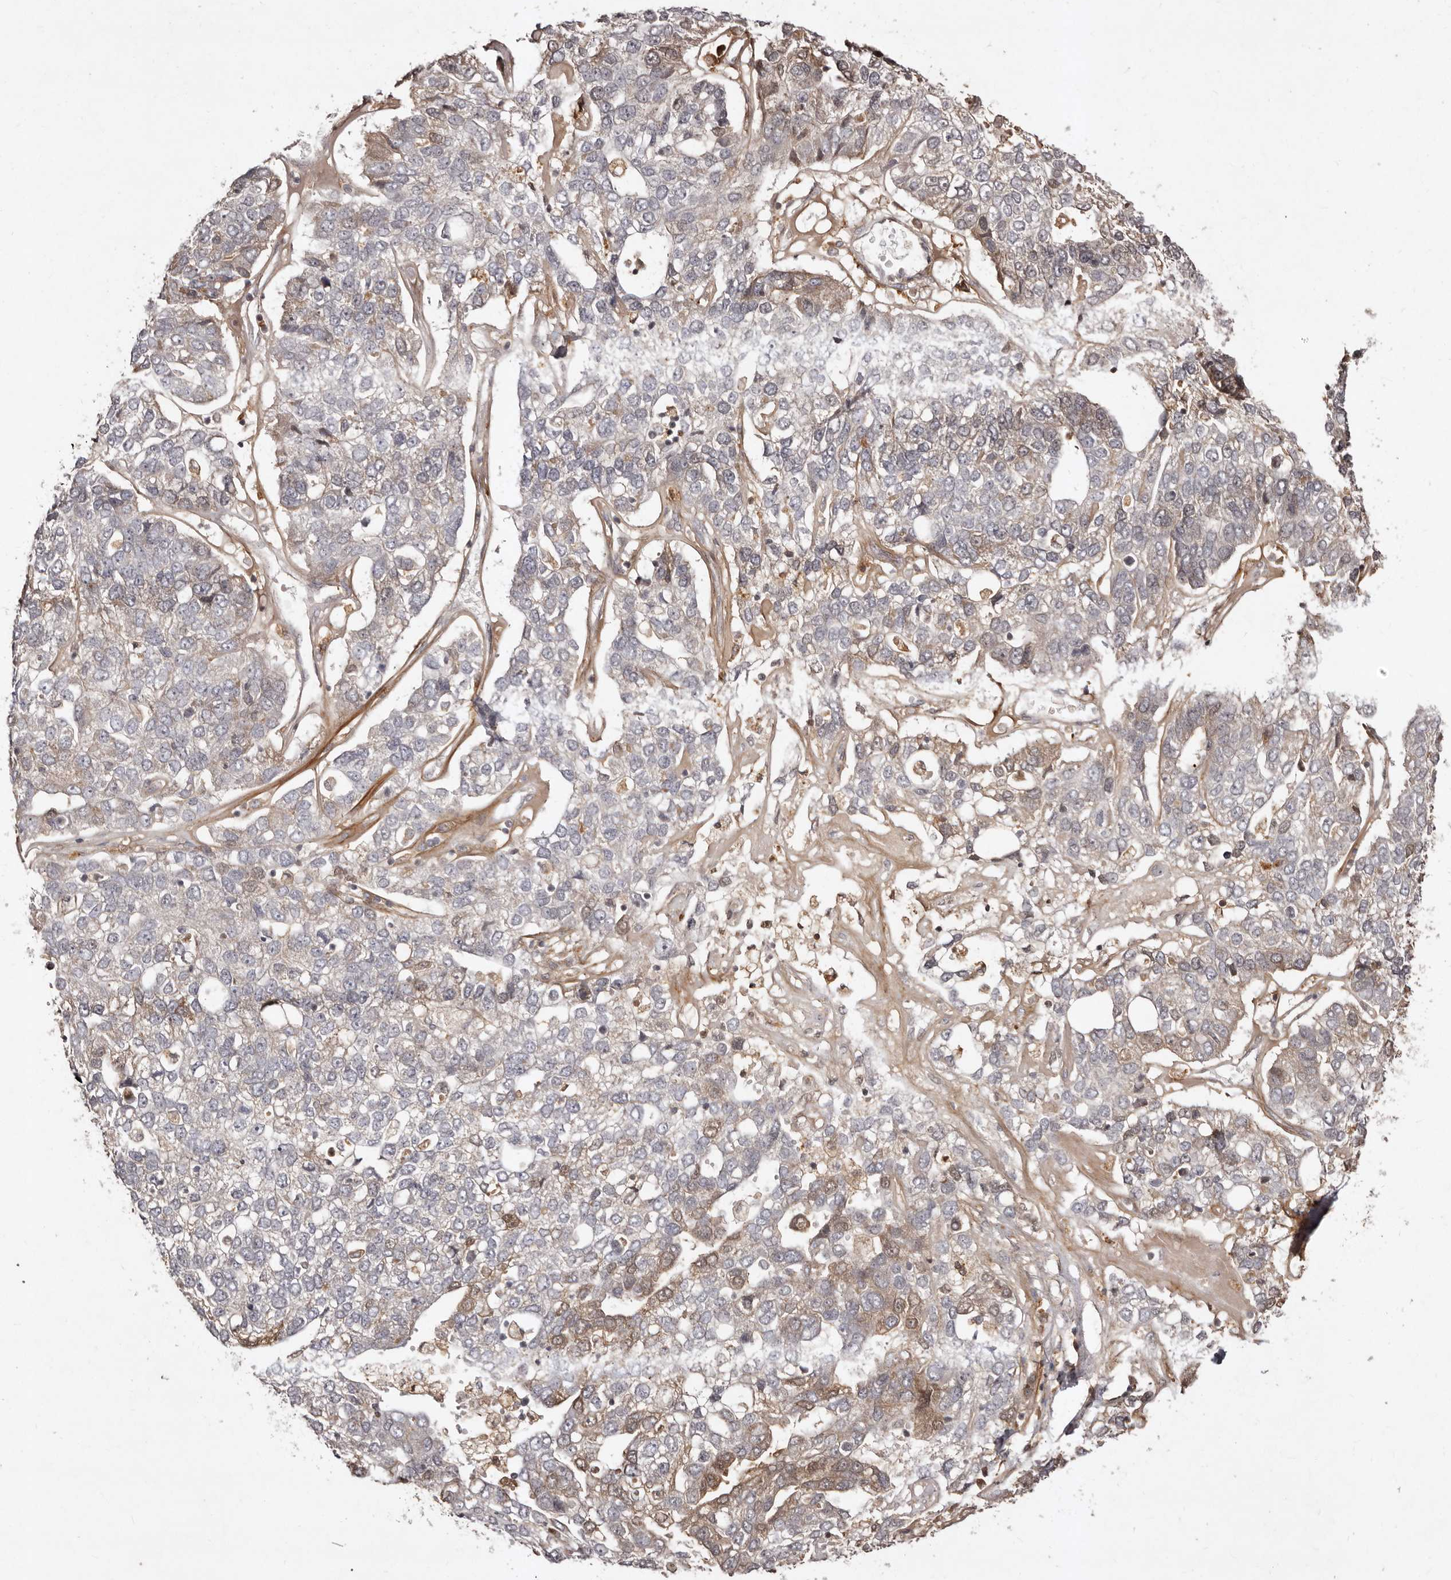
{"staining": {"intensity": "weak", "quantity": "<25%", "location": "cytoplasmic/membranous"}, "tissue": "pancreatic cancer", "cell_type": "Tumor cells", "image_type": "cancer", "snomed": [{"axis": "morphology", "description": "Adenocarcinoma, NOS"}, {"axis": "topography", "description": "Pancreas"}], "caption": "Immunohistochemical staining of human pancreatic adenocarcinoma displays no significant positivity in tumor cells.", "gene": "LCORL", "patient": {"sex": "female", "age": 61}}